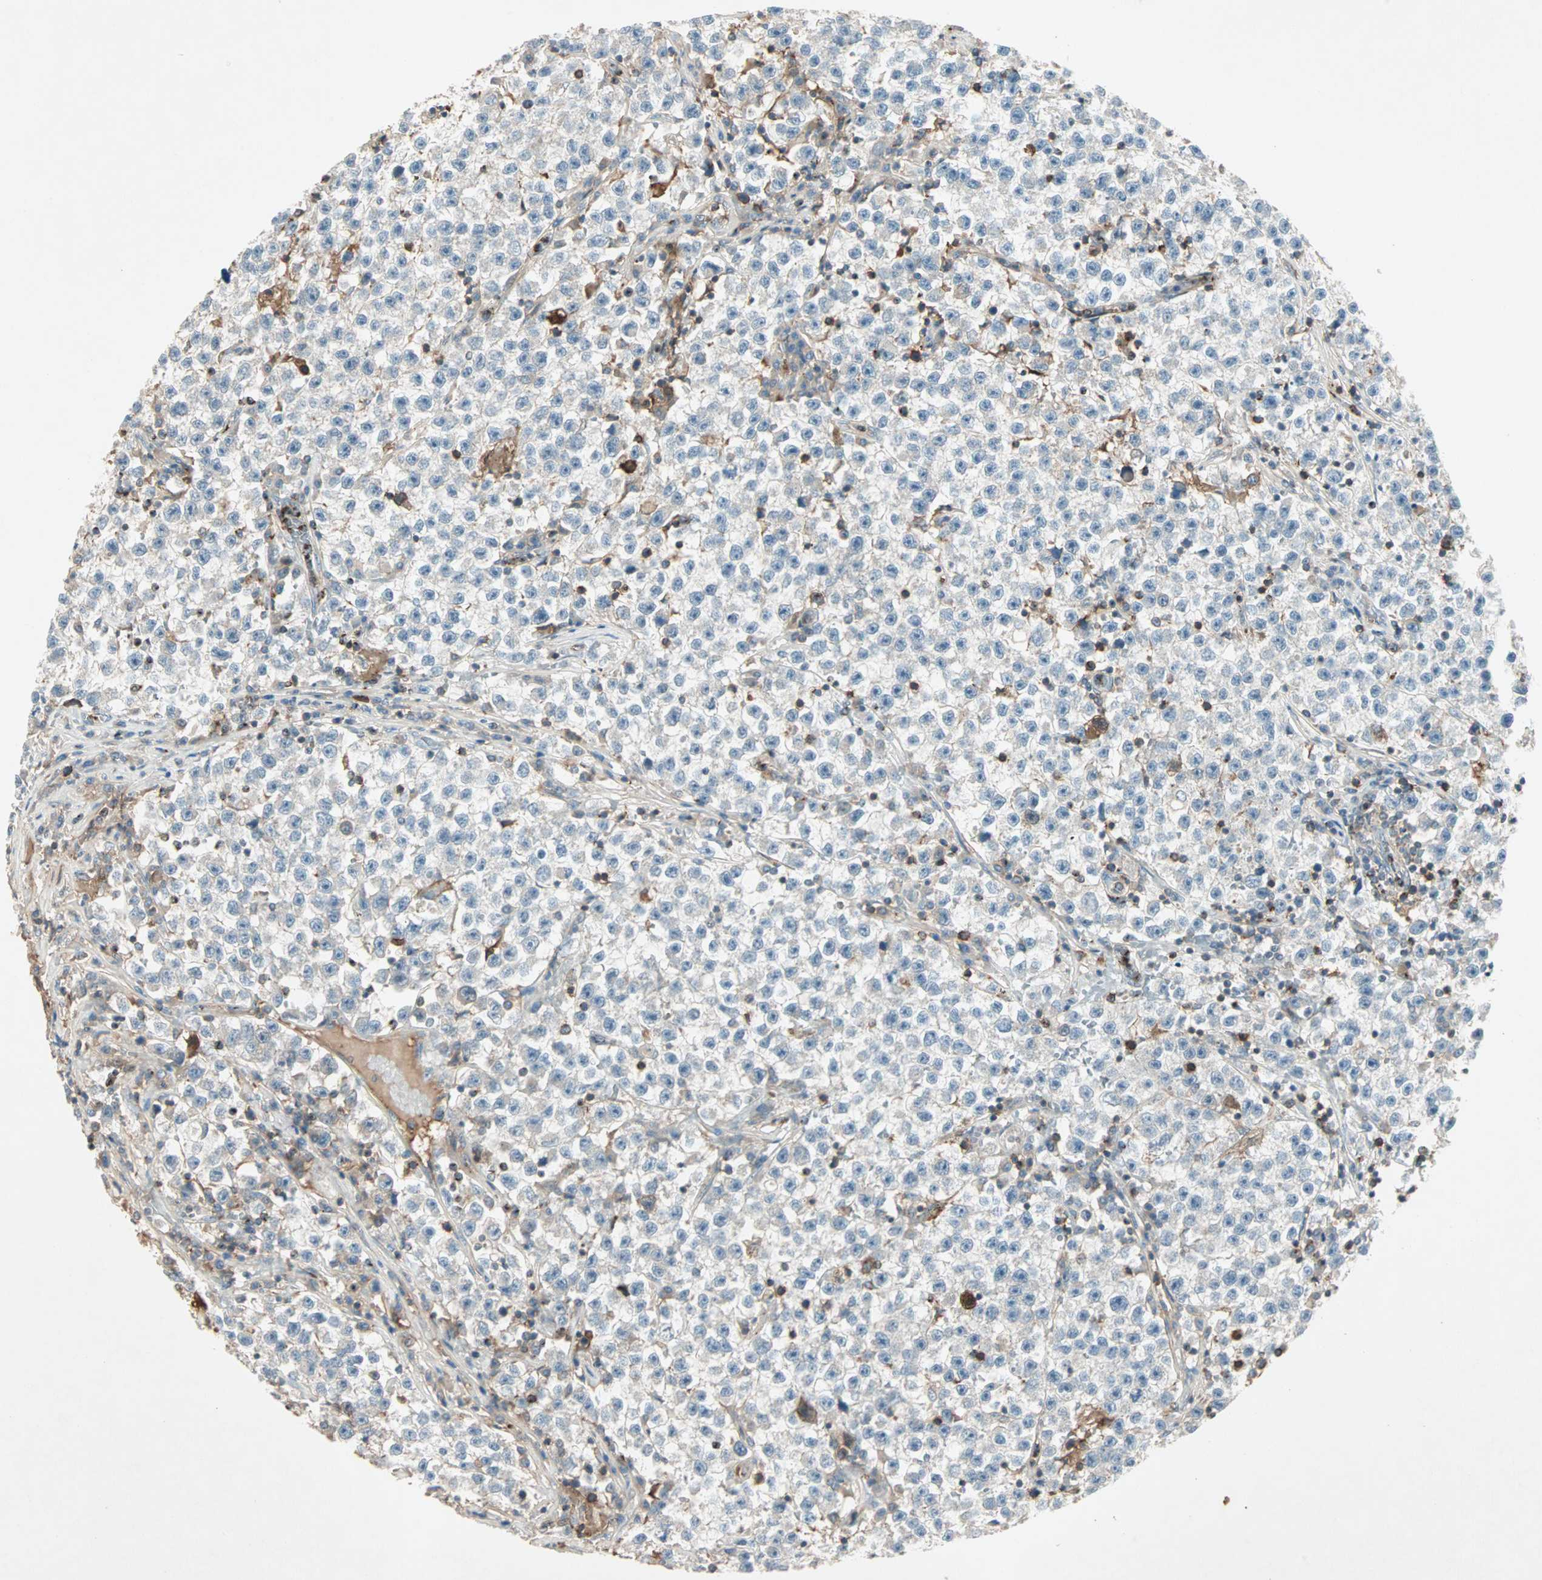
{"staining": {"intensity": "weak", "quantity": "<25%", "location": "cytoplasmic/membranous"}, "tissue": "testis cancer", "cell_type": "Tumor cells", "image_type": "cancer", "snomed": [{"axis": "morphology", "description": "Seminoma, NOS"}, {"axis": "topography", "description": "Testis"}], "caption": "Human testis cancer (seminoma) stained for a protein using immunohistochemistry shows no staining in tumor cells.", "gene": "TEC", "patient": {"sex": "male", "age": 22}}